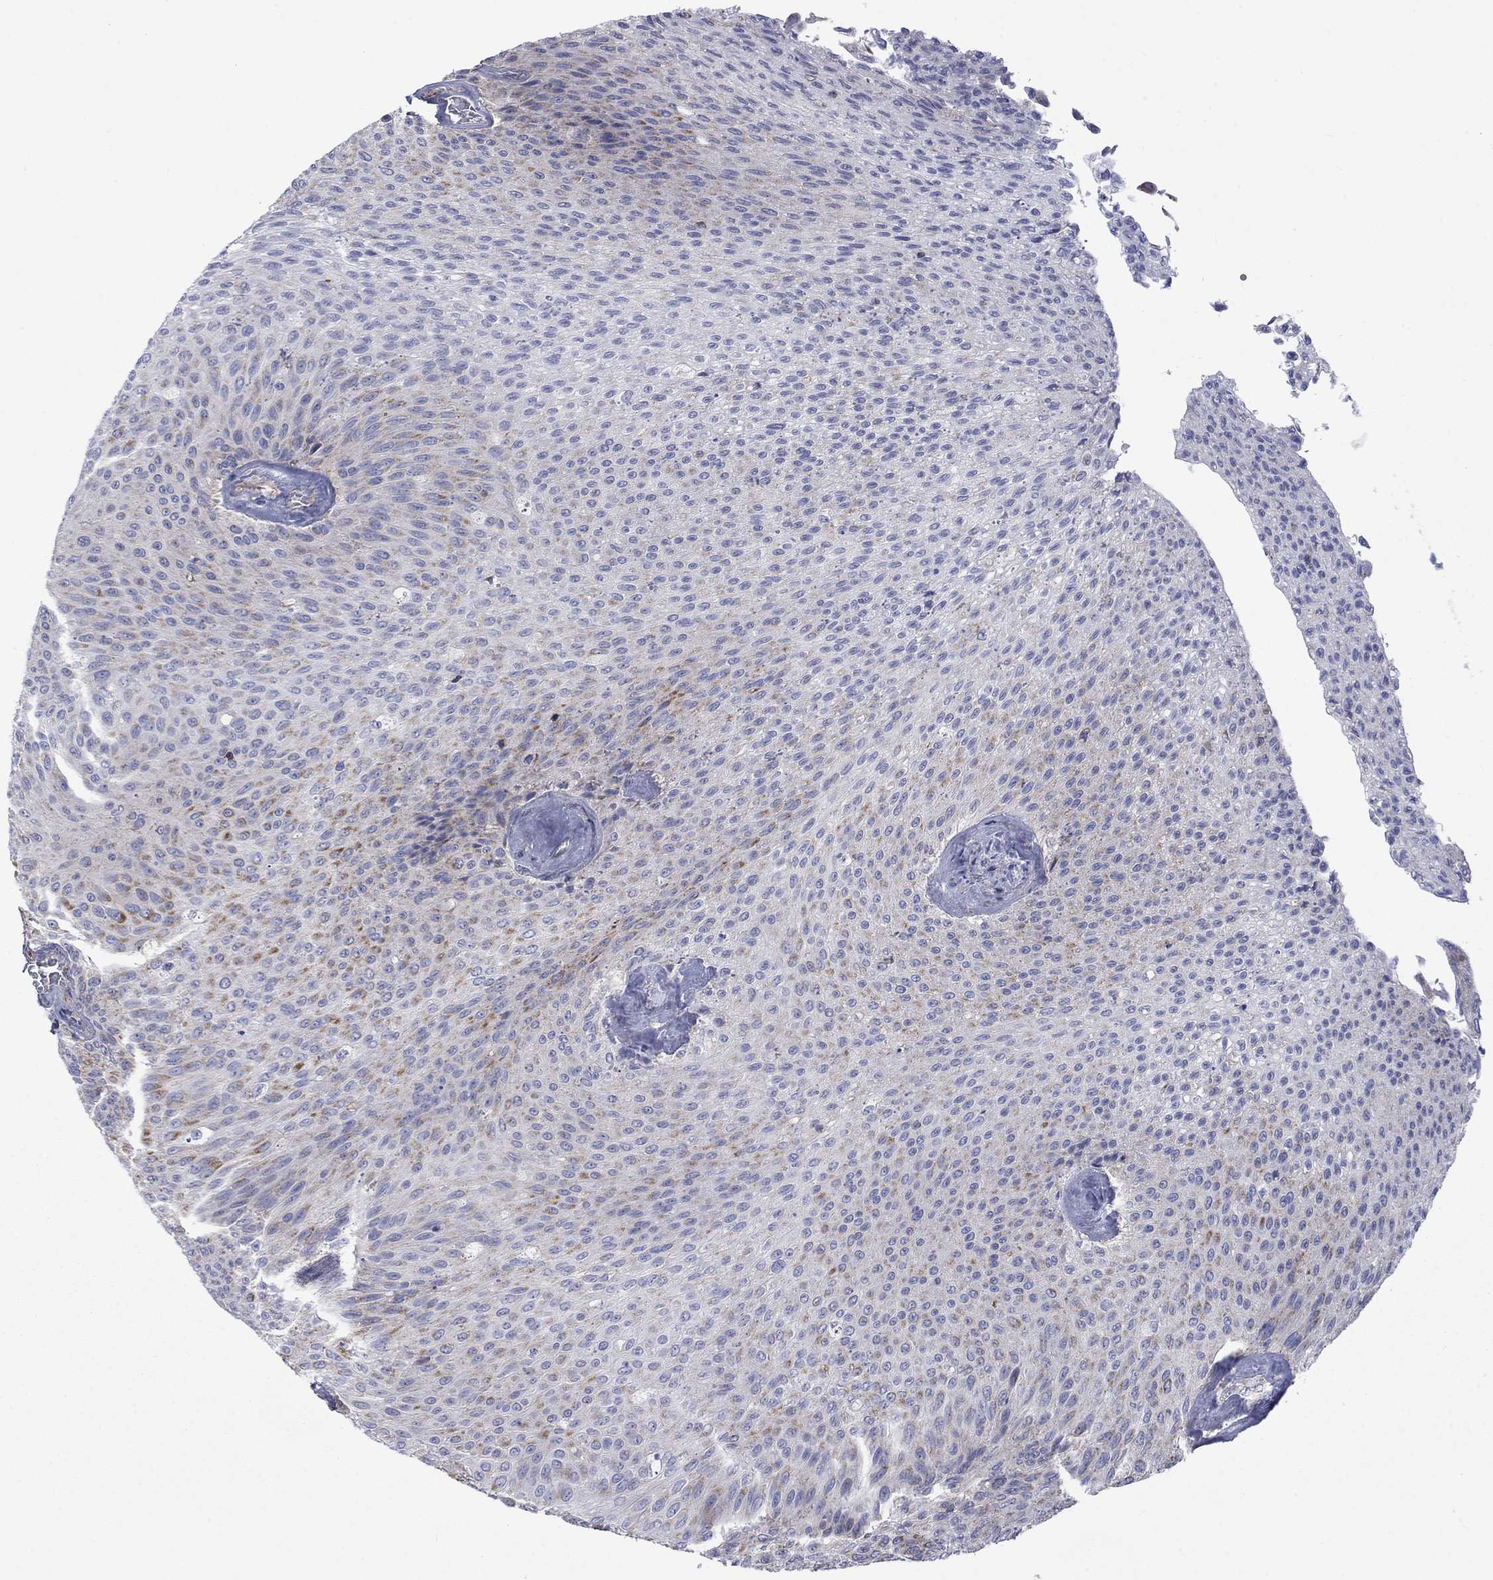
{"staining": {"intensity": "moderate", "quantity": "<25%", "location": "cytoplasmic/membranous"}, "tissue": "urothelial cancer", "cell_type": "Tumor cells", "image_type": "cancer", "snomed": [{"axis": "morphology", "description": "Urothelial carcinoma, Low grade"}, {"axis": "topography", "description": "Ureter, NOS"}, {"axis": "topography", "description": "Urinary bladder"}], "caption": "Human urothelial carcinoma (low-grade) stained with a protein marker reveals moderate staining in tumor cells.", "gene": "CISD1", "patient": {"sex": "male", "age": 78}}